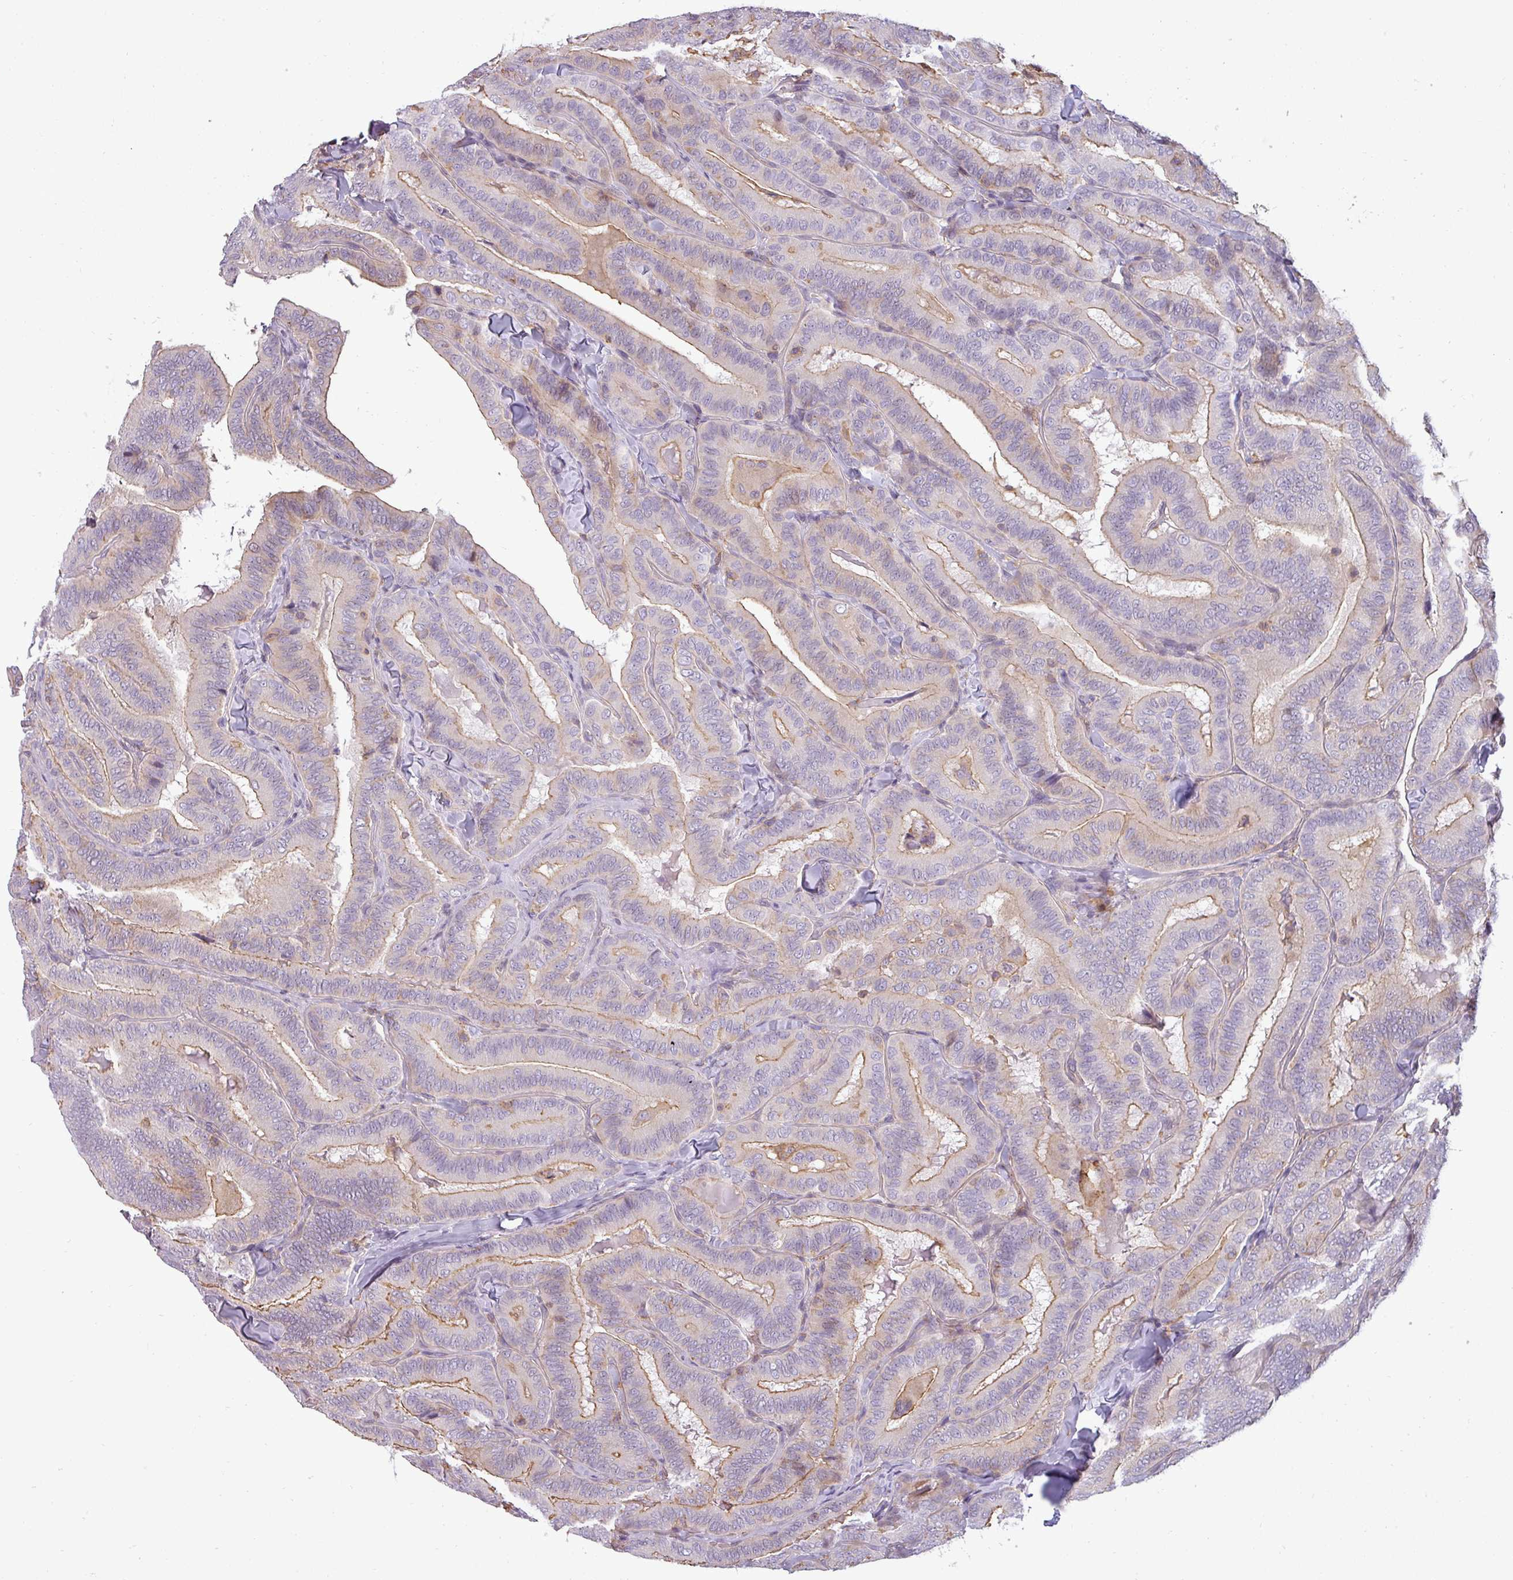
{"staining": {"intensity": "moderate", "quantity": "<25%", "location": "cytoplasmic/membranous"}, "tissue": "thyroid cancer", "cell_type": "Tumor cells", "image_type": "cancer", "snomed": [{"axis": "morphology", "description": "Papillary adenocarcinoma, NOS"}, {"axis": "topography", "description": "Thyroid gland"}], "caption": "IHC micrograph of human thyroid papillary adenocarcinoma stained for a protein (brown), which demonstrates low levels of moderate cytoplasmic/membranous expression in about <25% of tumor cells.", "gene": "ZNF835", "patient": {"sex": "male", "age": 61}}